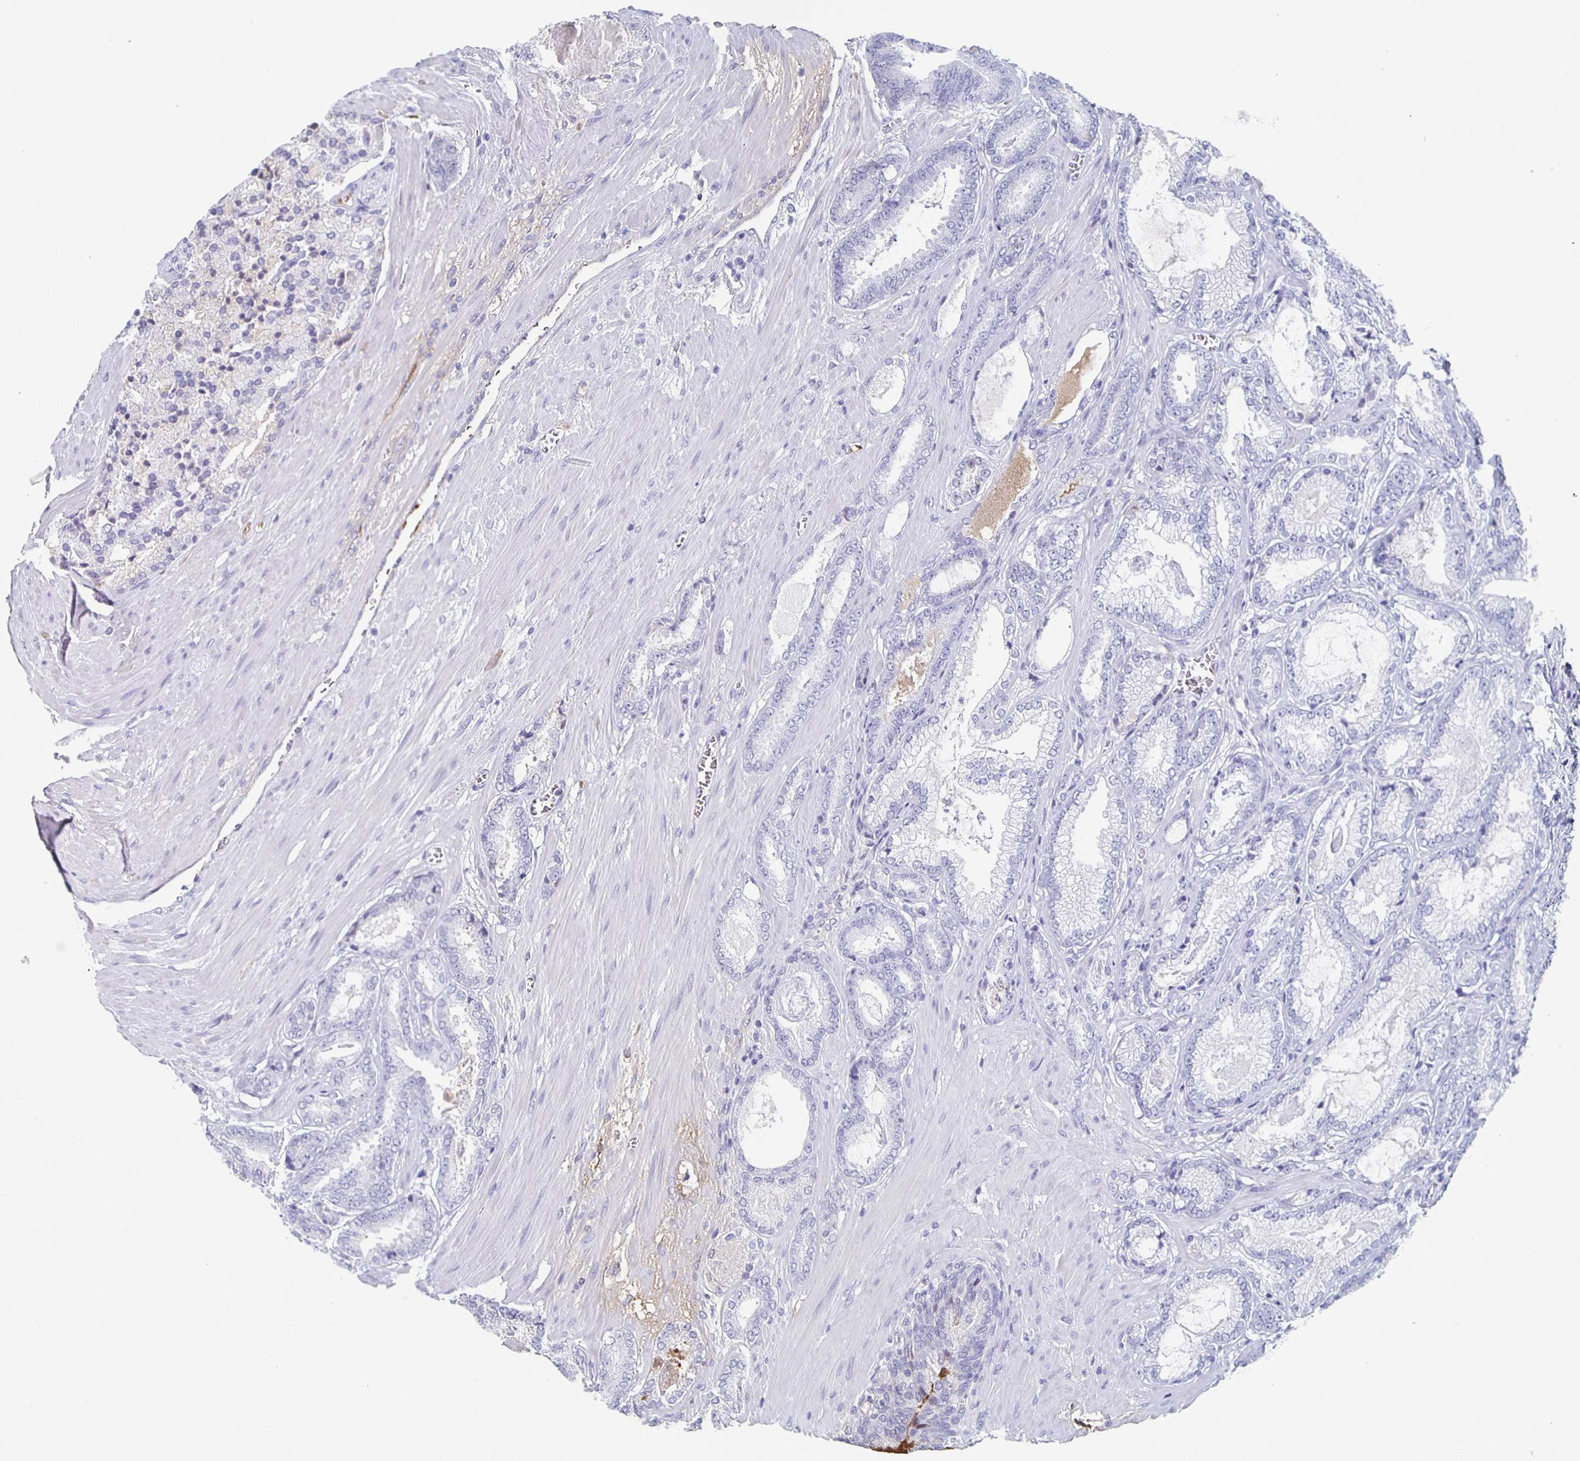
{"staining": {"intensity": "negative", "quantity": "none", "location": "none"}, "tissue": "prostate cancer", "cell_type": "Tumor cells", "image_type": "cancer", "snomed": [{"axis": "morphology", "description": "Adenocarcinoma, High grade"}, {"axis": "topography", "description": "Prostate"}], "caption": "A high-resolution histopathology image shows immunohistochemistry staining of prostate cancer, which exhibits no significant expression in tumor cells.", "gene": "FGA", "patient": {"sex": "male", "age": 64}}